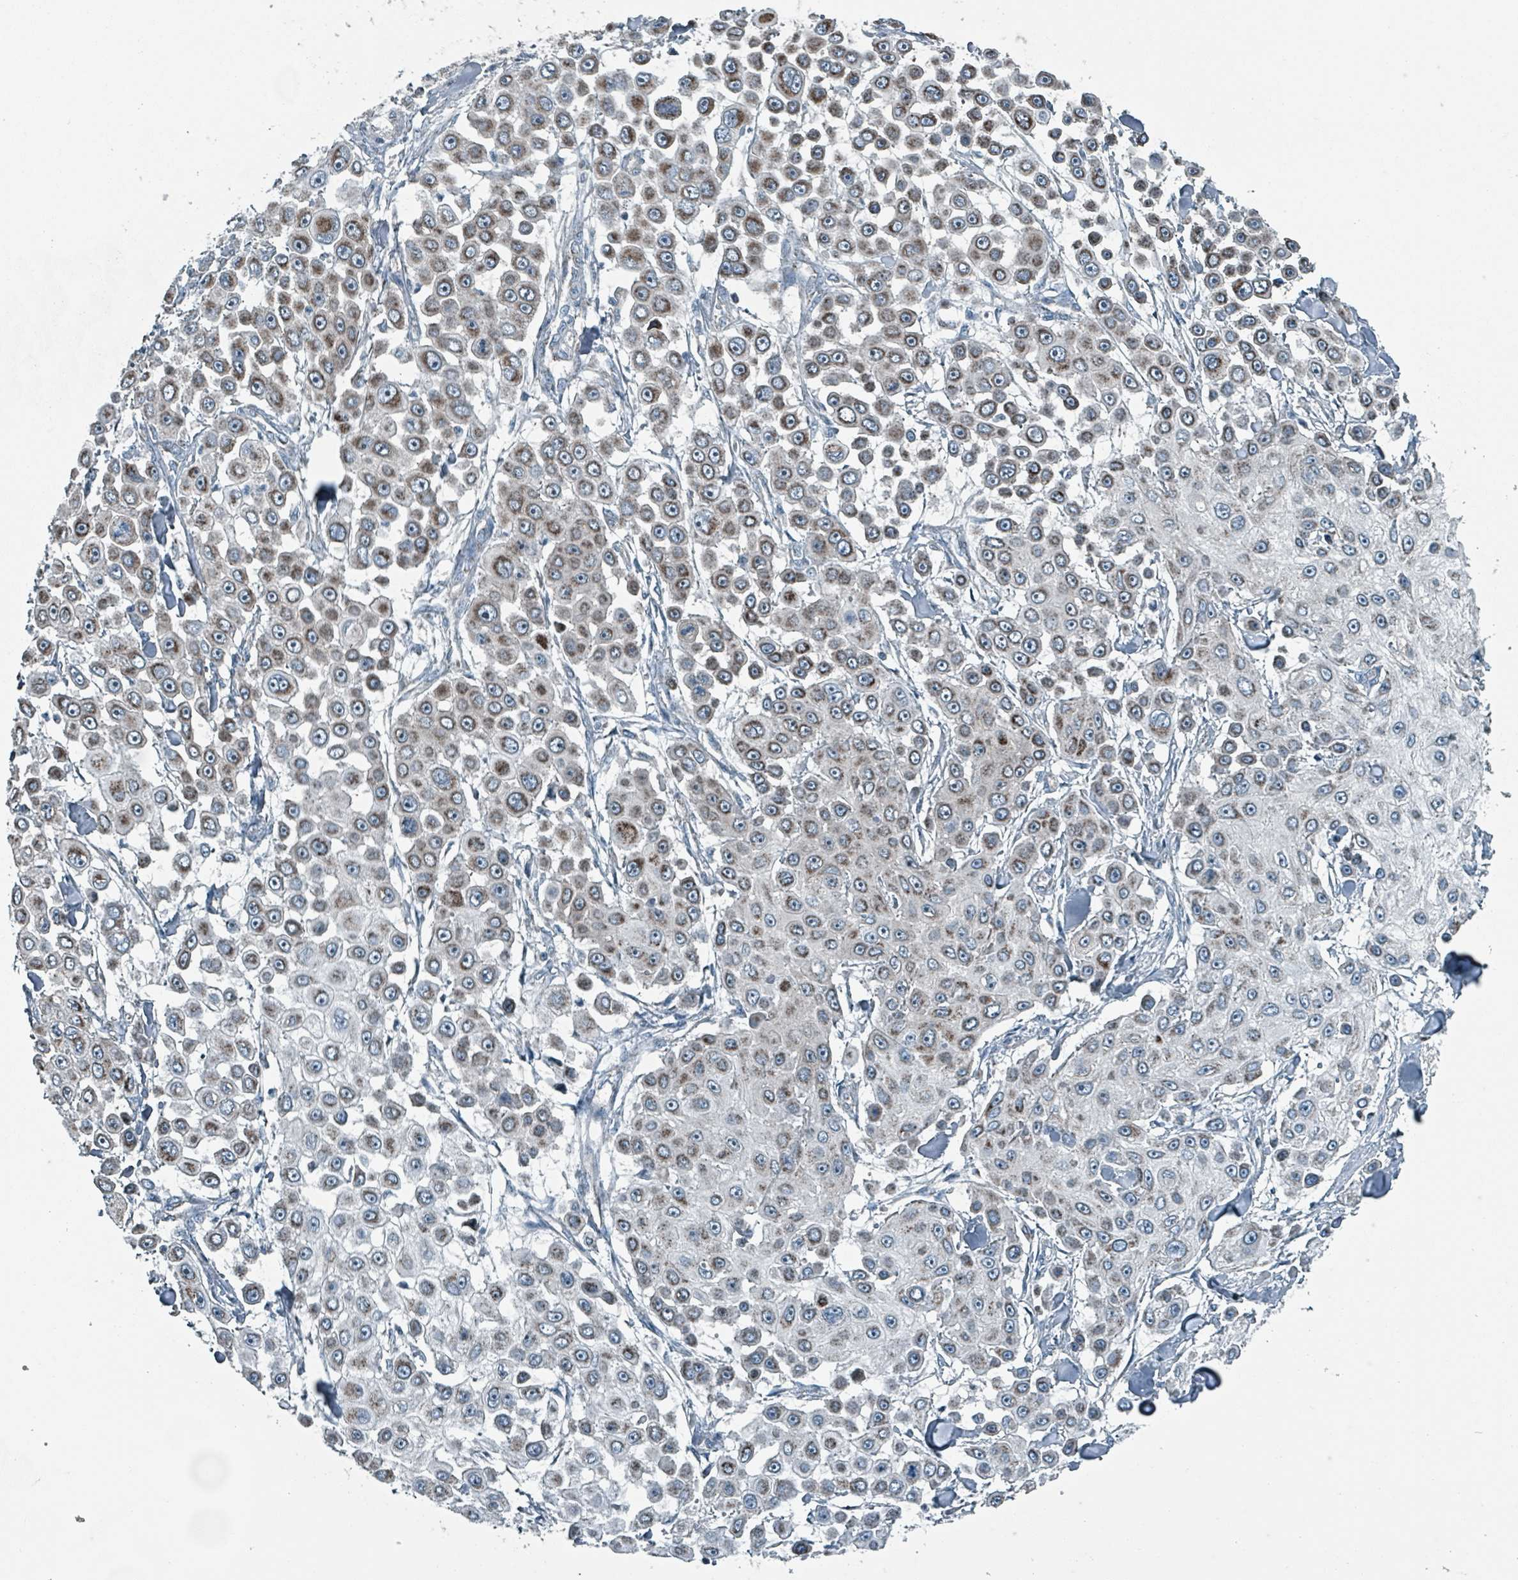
{"staining": {"intensity": "moderate", "quantity": ">75%", "location": "cytoplasmic/membranous"}, "tissue": "skin cancer", "cell_type": "Tumor cells", "image_type": "cancer", "snomed": [{"axis": "morphology", "description": "Squamous cell carcinoma, NOS"}, {"axis": "topography", "description": "Skin"}], "caption": "This is a histology image of immunohistochemistry (IHC) staining of skin cancer, which shows moderate staining in the cytoplasmic/membranous of tumor cells.", "gene": "ABHD18", "patient": {"sex": "male", "age": 67}}